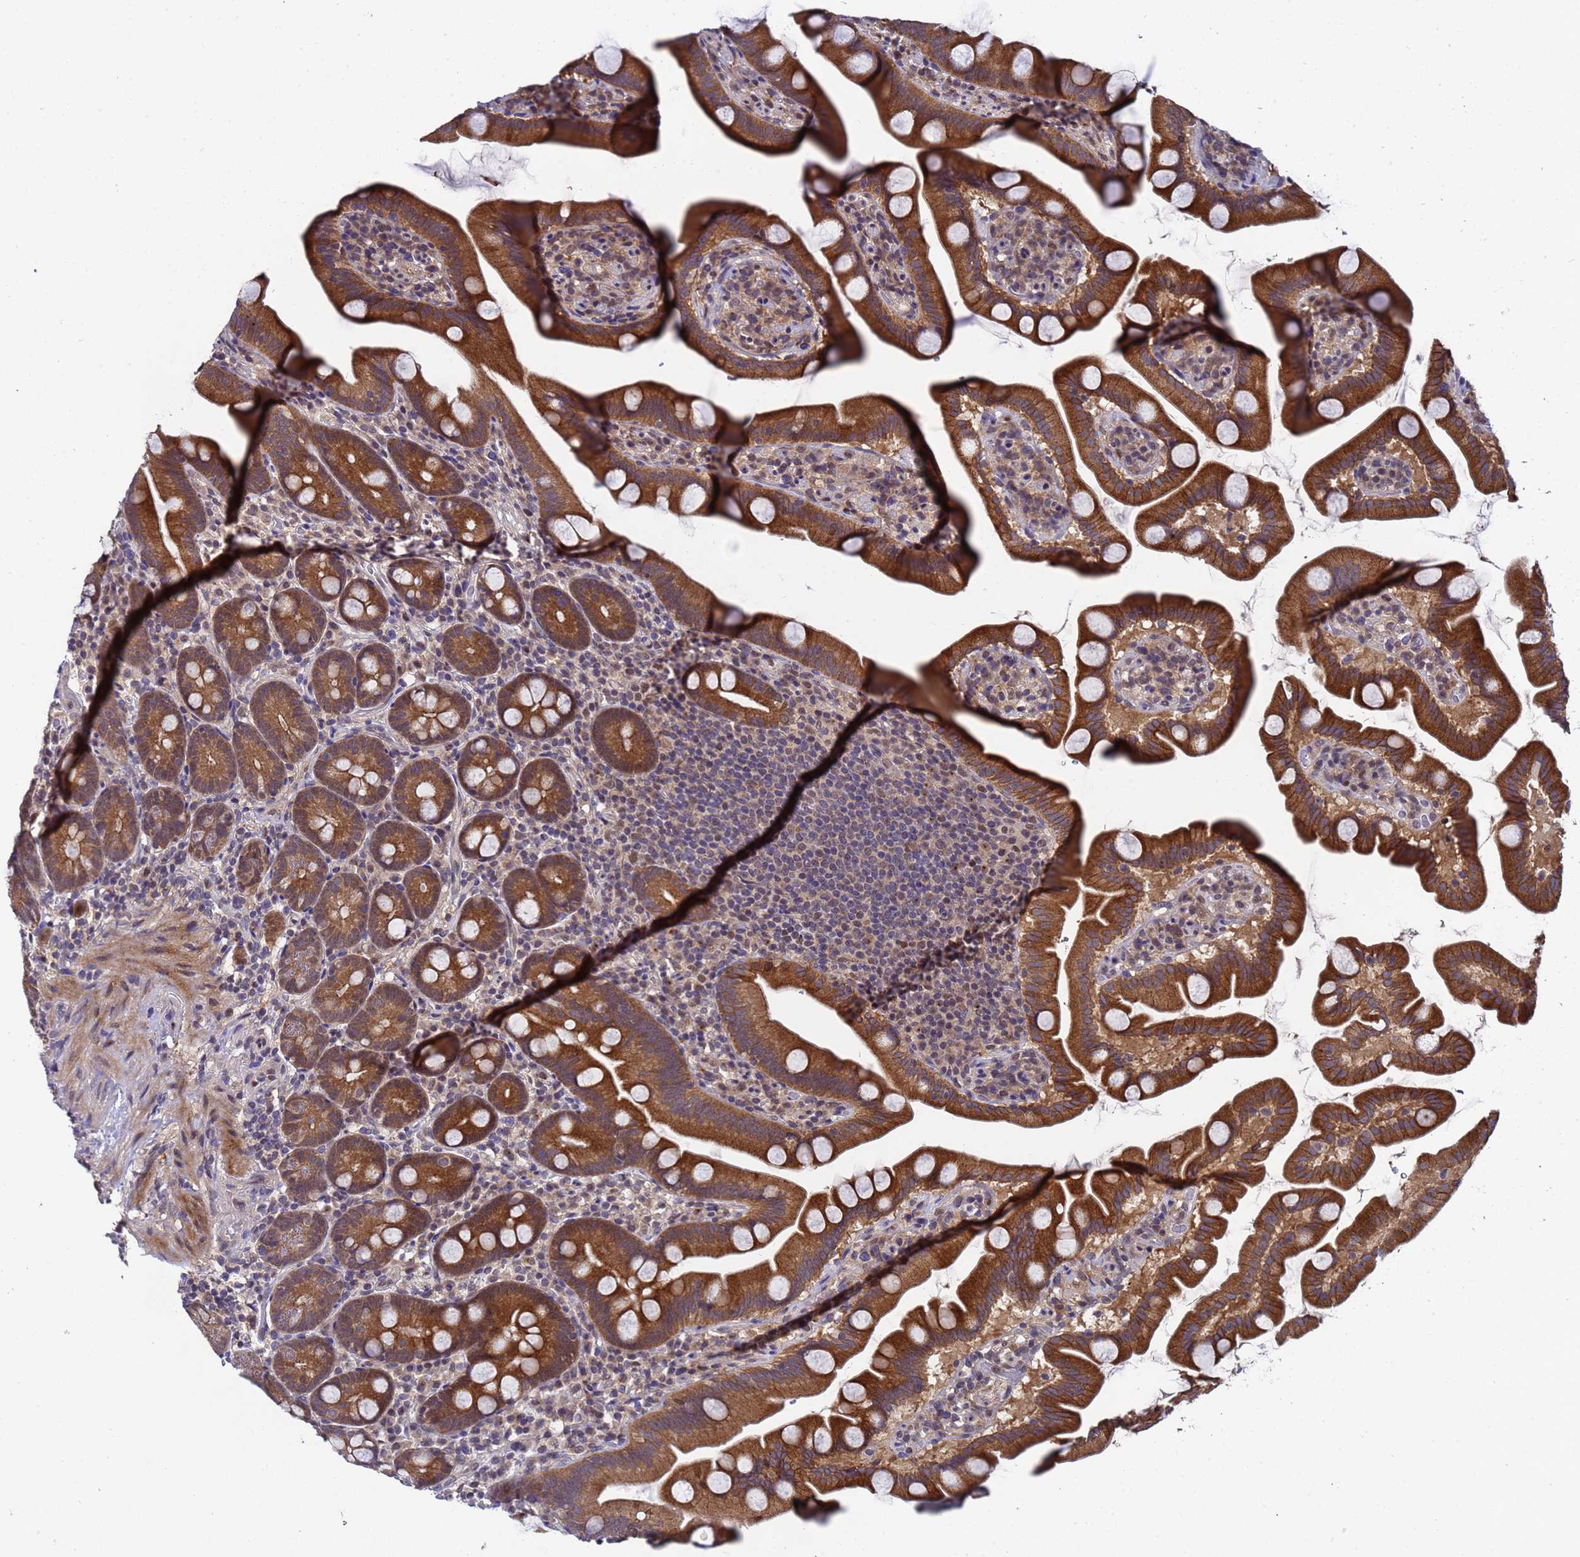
{"staining": {"intensity": "strong", "quantity": ">75%", "location": "cytoplasmic/membranous"}, "tissue": "small intestine", "cell_type": "Glandular cells", "image_type": "normal", "snomed": [{"axis": "morphology", "description": "Normal tissue, NOS"}, {"axis": "topography", "description": "Small intestine"}], "caption": "Immunohistochemistry (IHC) histopathology image of unremarkable small intestine stained for a protein (brown), which reveals high levels of strong cytoplasmic/membranous positivity in about >75% of glandular cells.", "gene": "ANAPC13", "patient": {"sex": "female", "age": 68}}